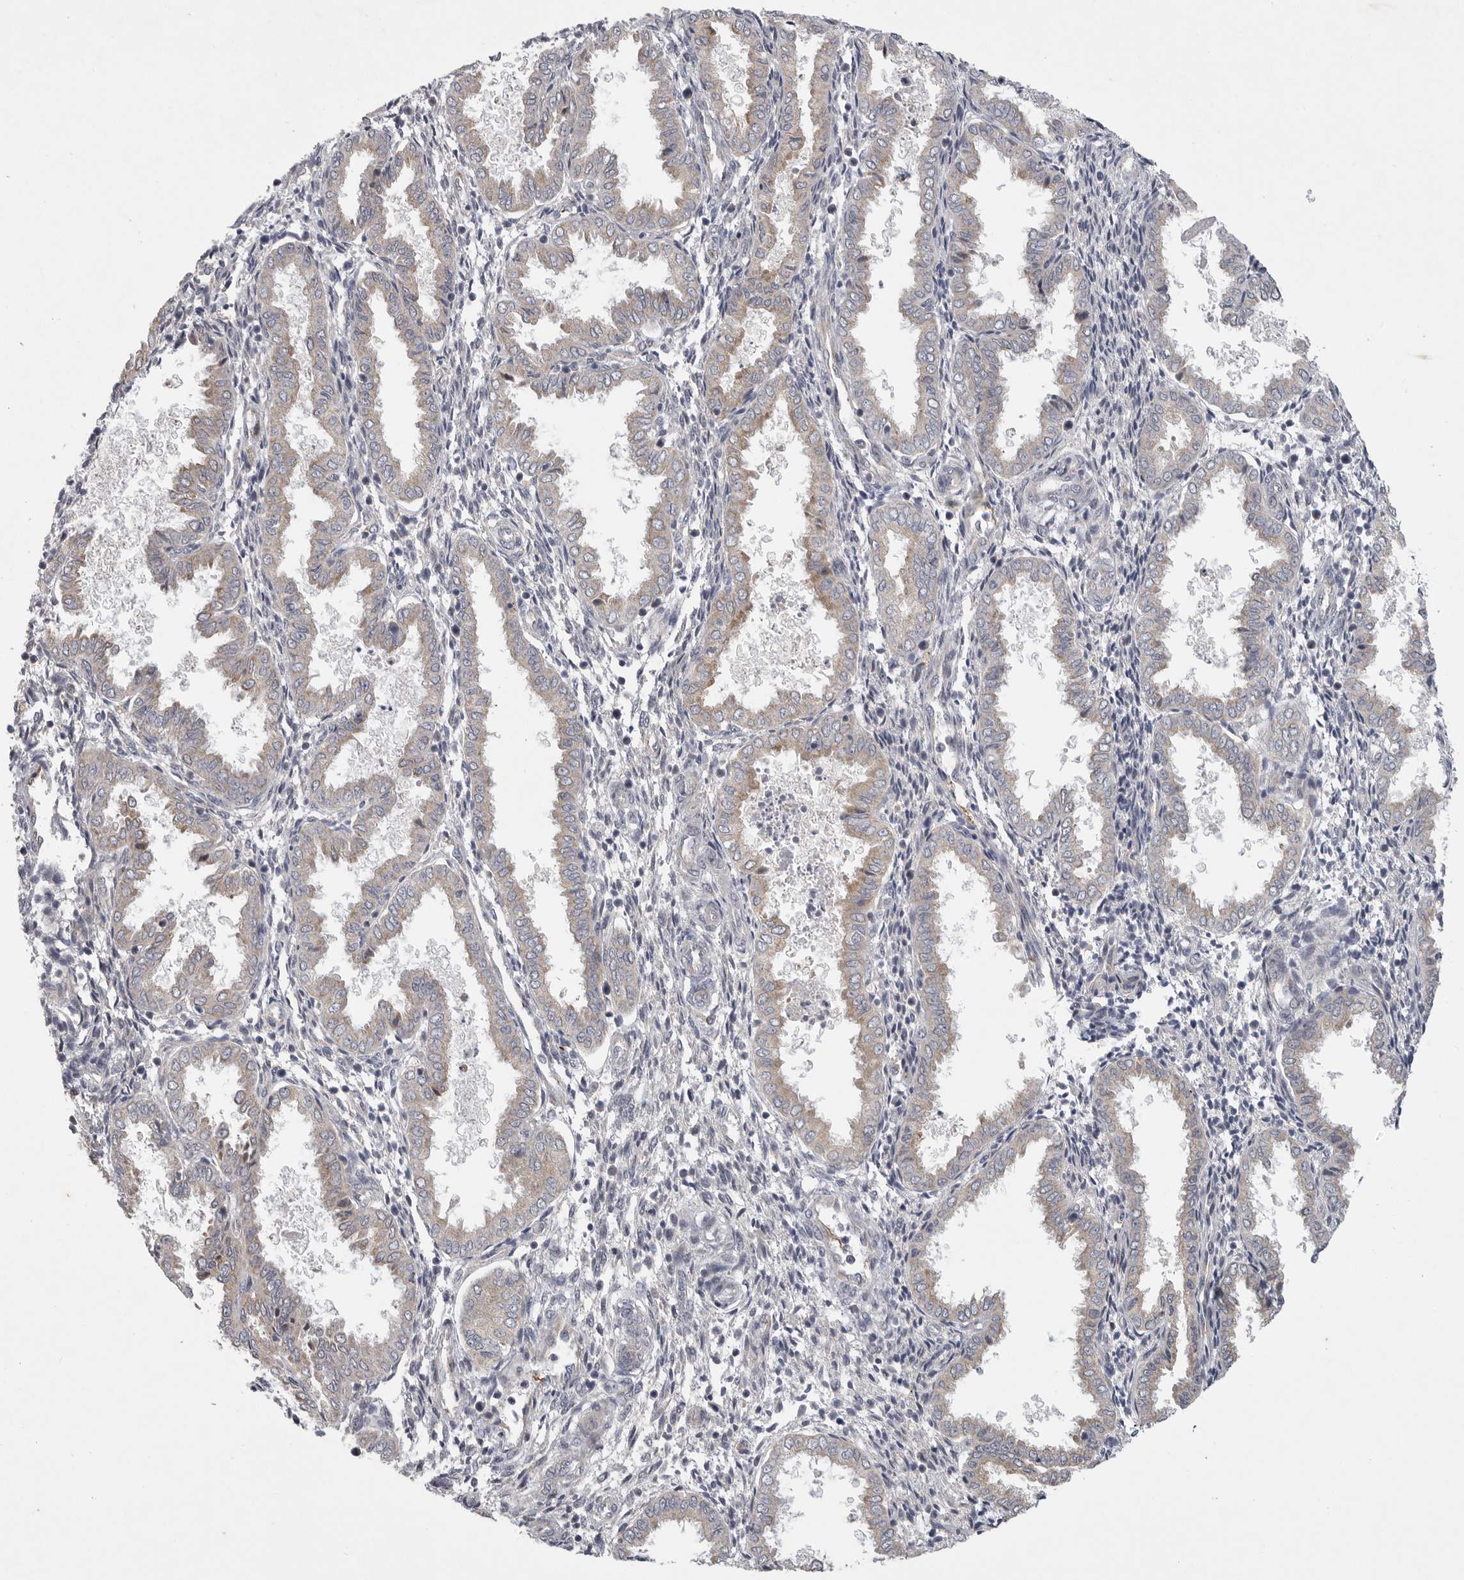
{"staining": {"intensity": "negative", "quantity": "none", "location": "none"}, "tissue": "endometrium", "cell_type": "Cells in endometrial stroma", "image_type": "normal", "snomed": [{"axis": "morphology", "description": "Normal tissue, NOS"}, {"axis": "topography", "description": "Endometrium"}], "caption": "Normal endometrium was stained to show a protein in brown. There is no significant positivity in cells in endometrial stroma.", "gene": "FBXO43", "patient": {"sex": "female", "age": 33}}